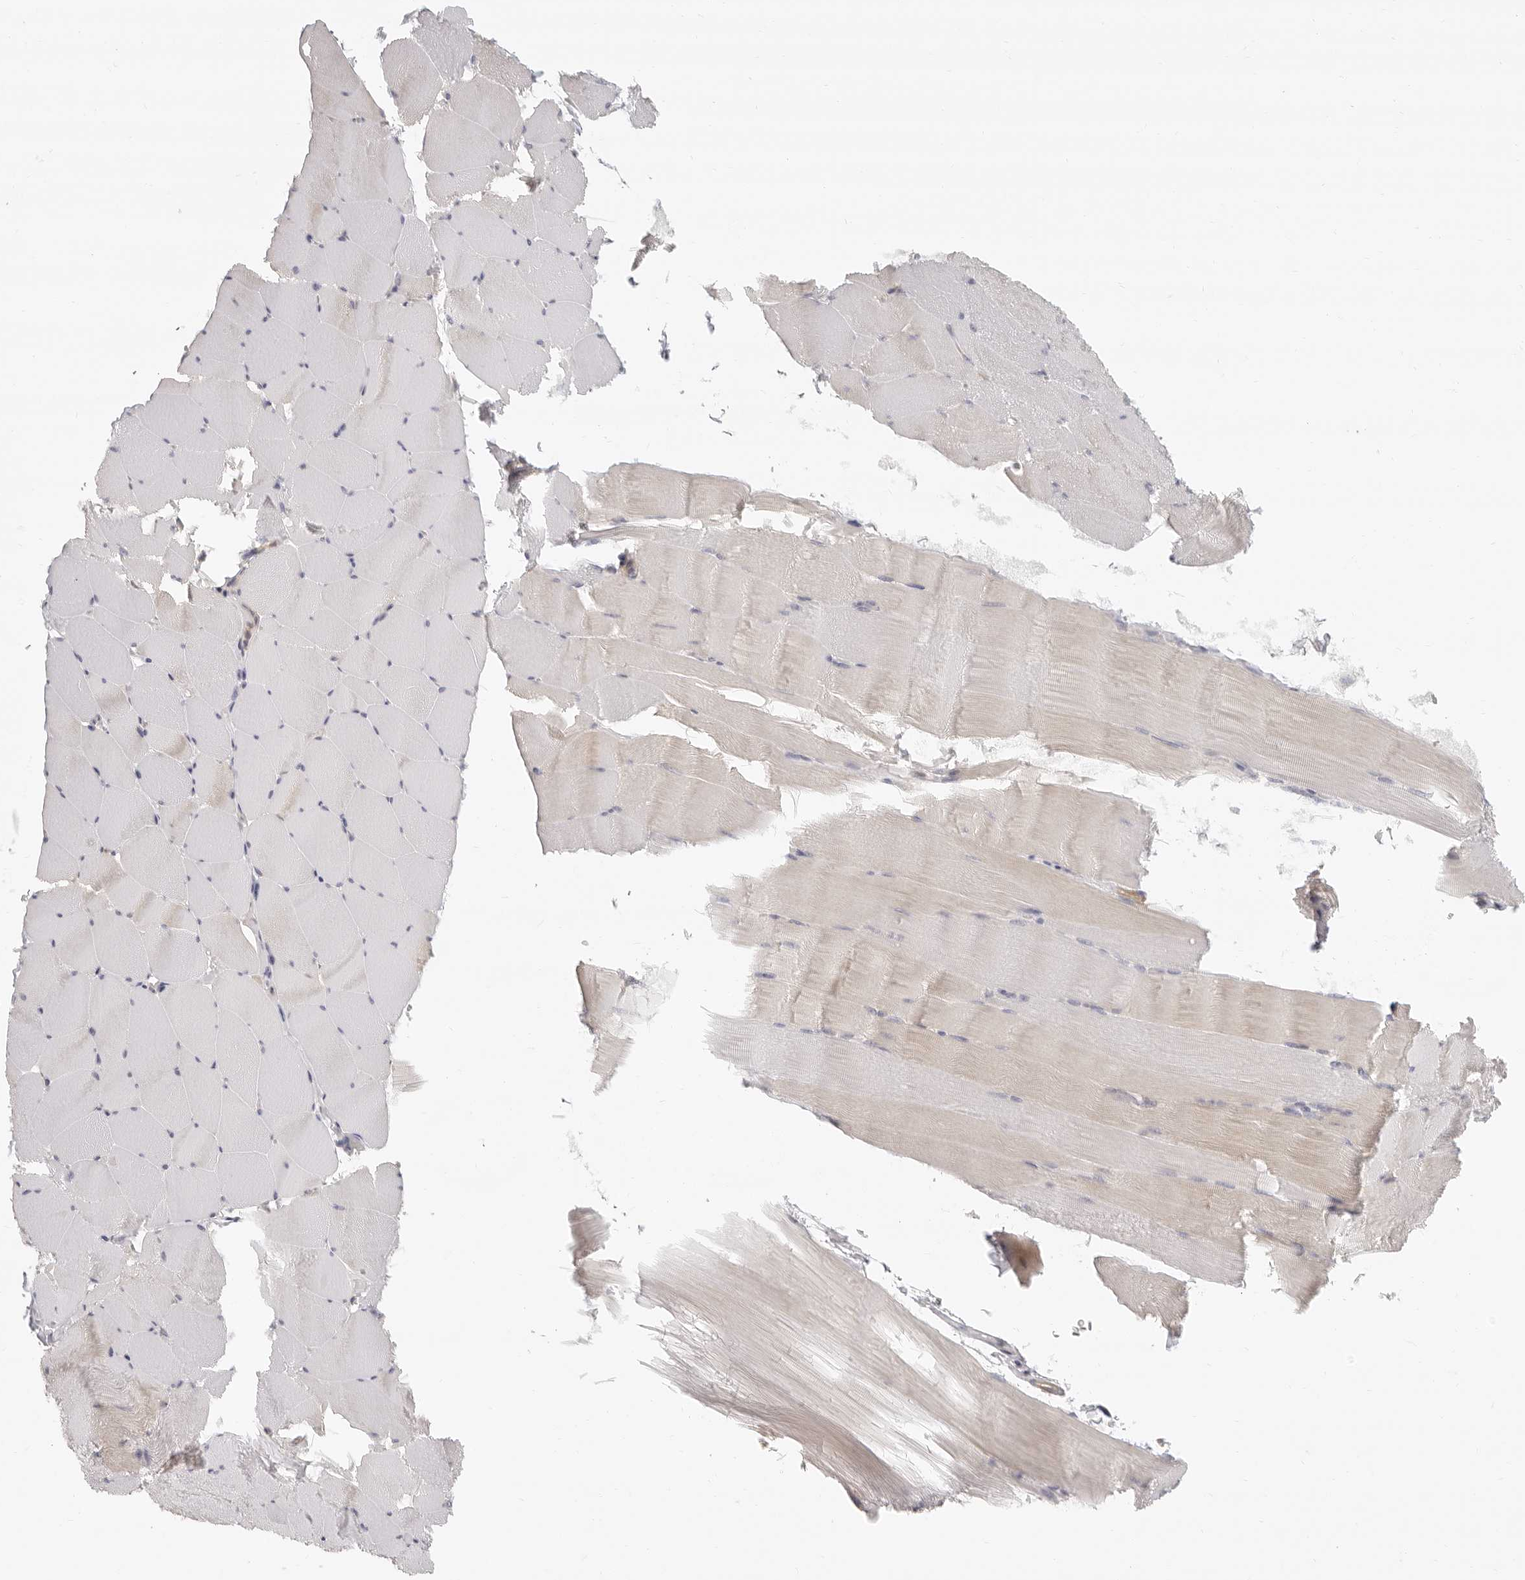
{"staining": {"intensity": "negative", "quantity": "none", "location": "none"}, "tissue": "skeletal muscle", "cell_type": "Myocytes", "image_type": "normal", "snomed": [{"axis": "morphology", "description": "Normal tissue, NOS"}, {"axis": "topography", "description": "Skeletal muscle"}], "caption": "Micrograph shows no protein expression in myocytes of benign skeletal muscle.", "gene": "NIBAN1", "patient": {"sex": "male", "age": 62}}